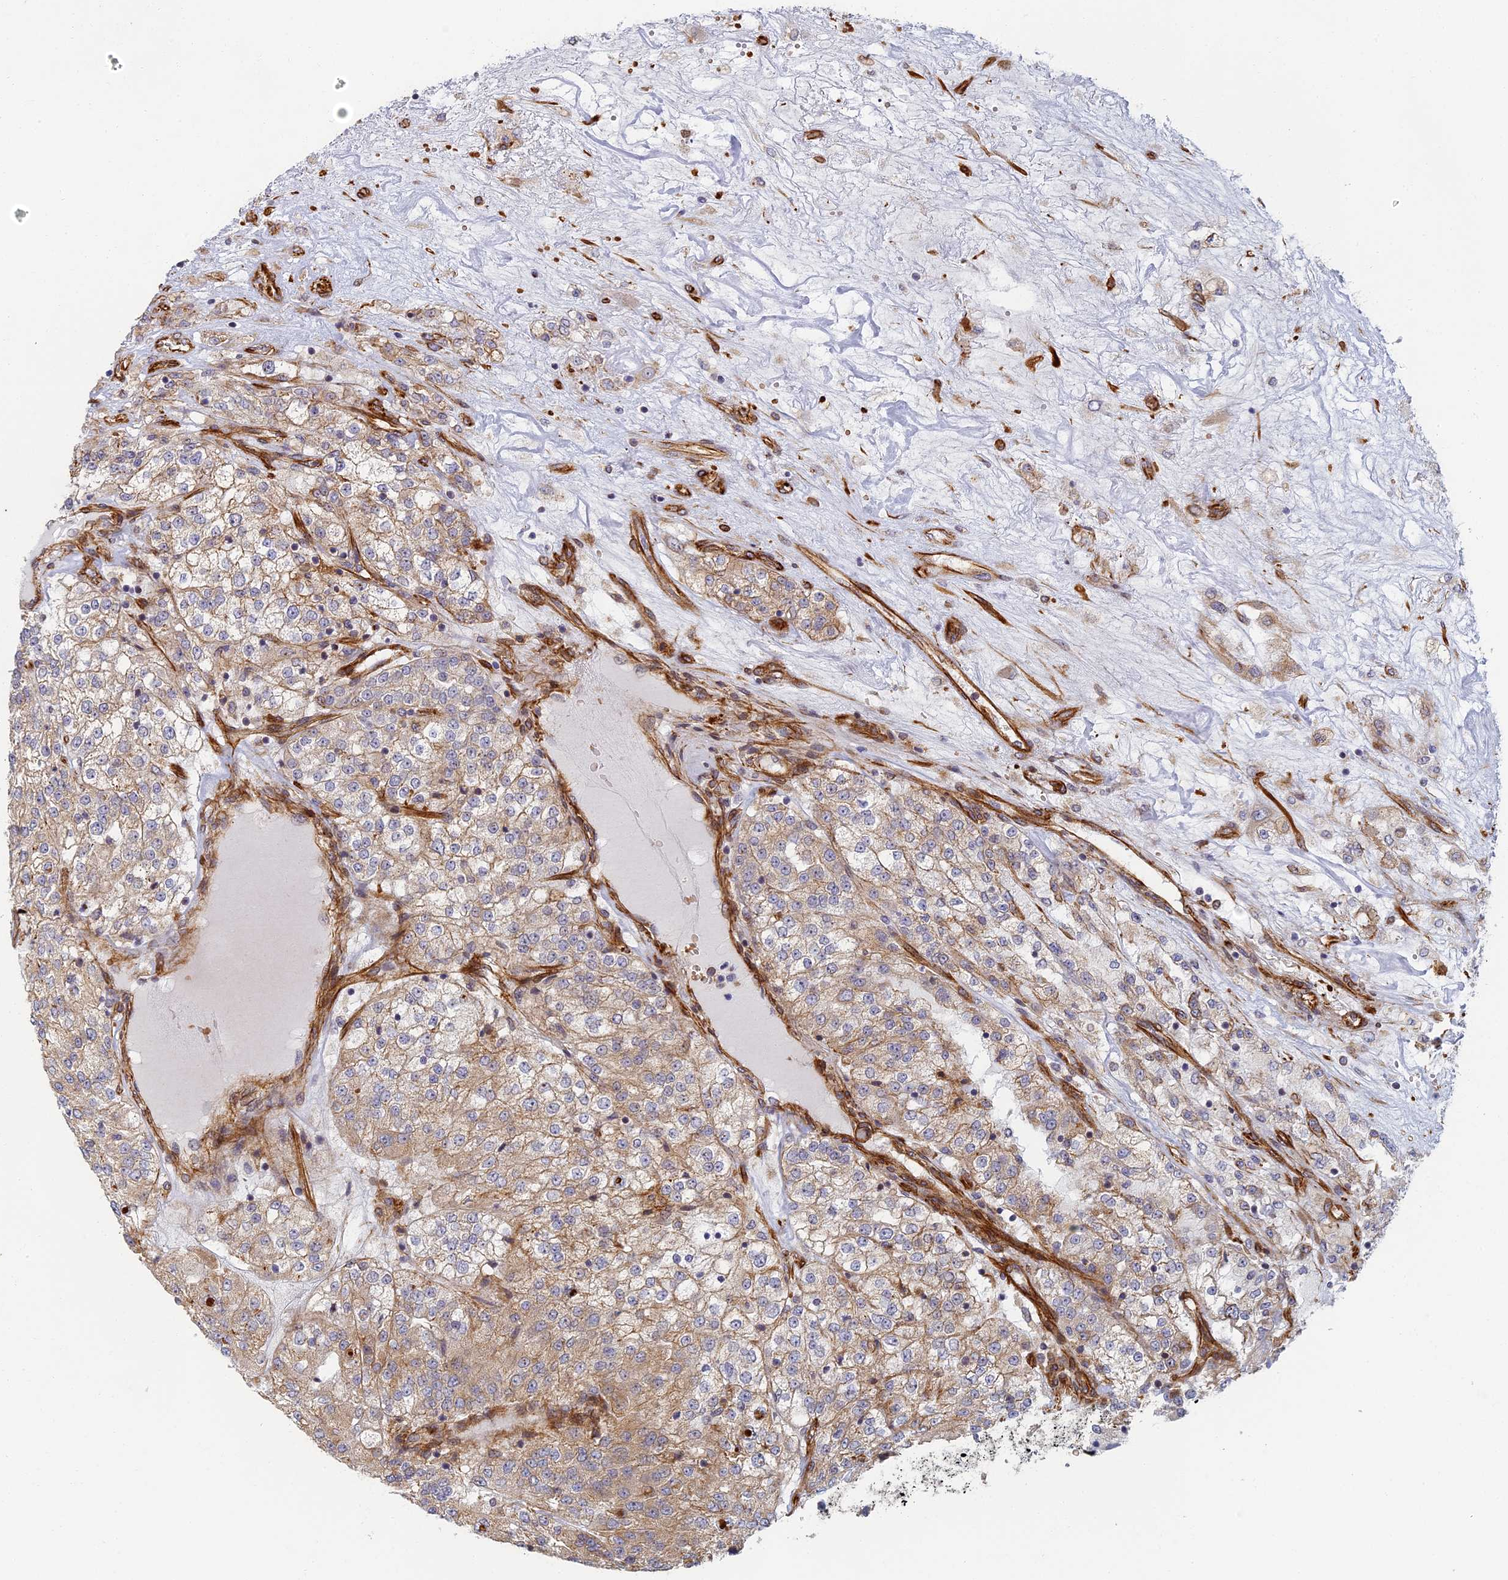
{"staining": {"intensity": "weak", "quantity": ">75%", "location": "cytoplasmic/membranous"}, "tissue": "renal cancer", "cell_type": "Tumor cells", "image_type": "cancer", "snomed": [{"axis": "morphology", "description": "Adenocarcinoma, NOS"}, {"axis": "topography", "description": "Kidney"}], "caption": "Immunohistochemistry histopathology image of renal cancer (adenocarcinoma) stained for a protein (brown), which shows low levels of weak cytoplasmic/membranous staining in approximately >75% of tumor cells.", "gene": "ABCB10", "patient": {"sex": "female", "age": 63}}